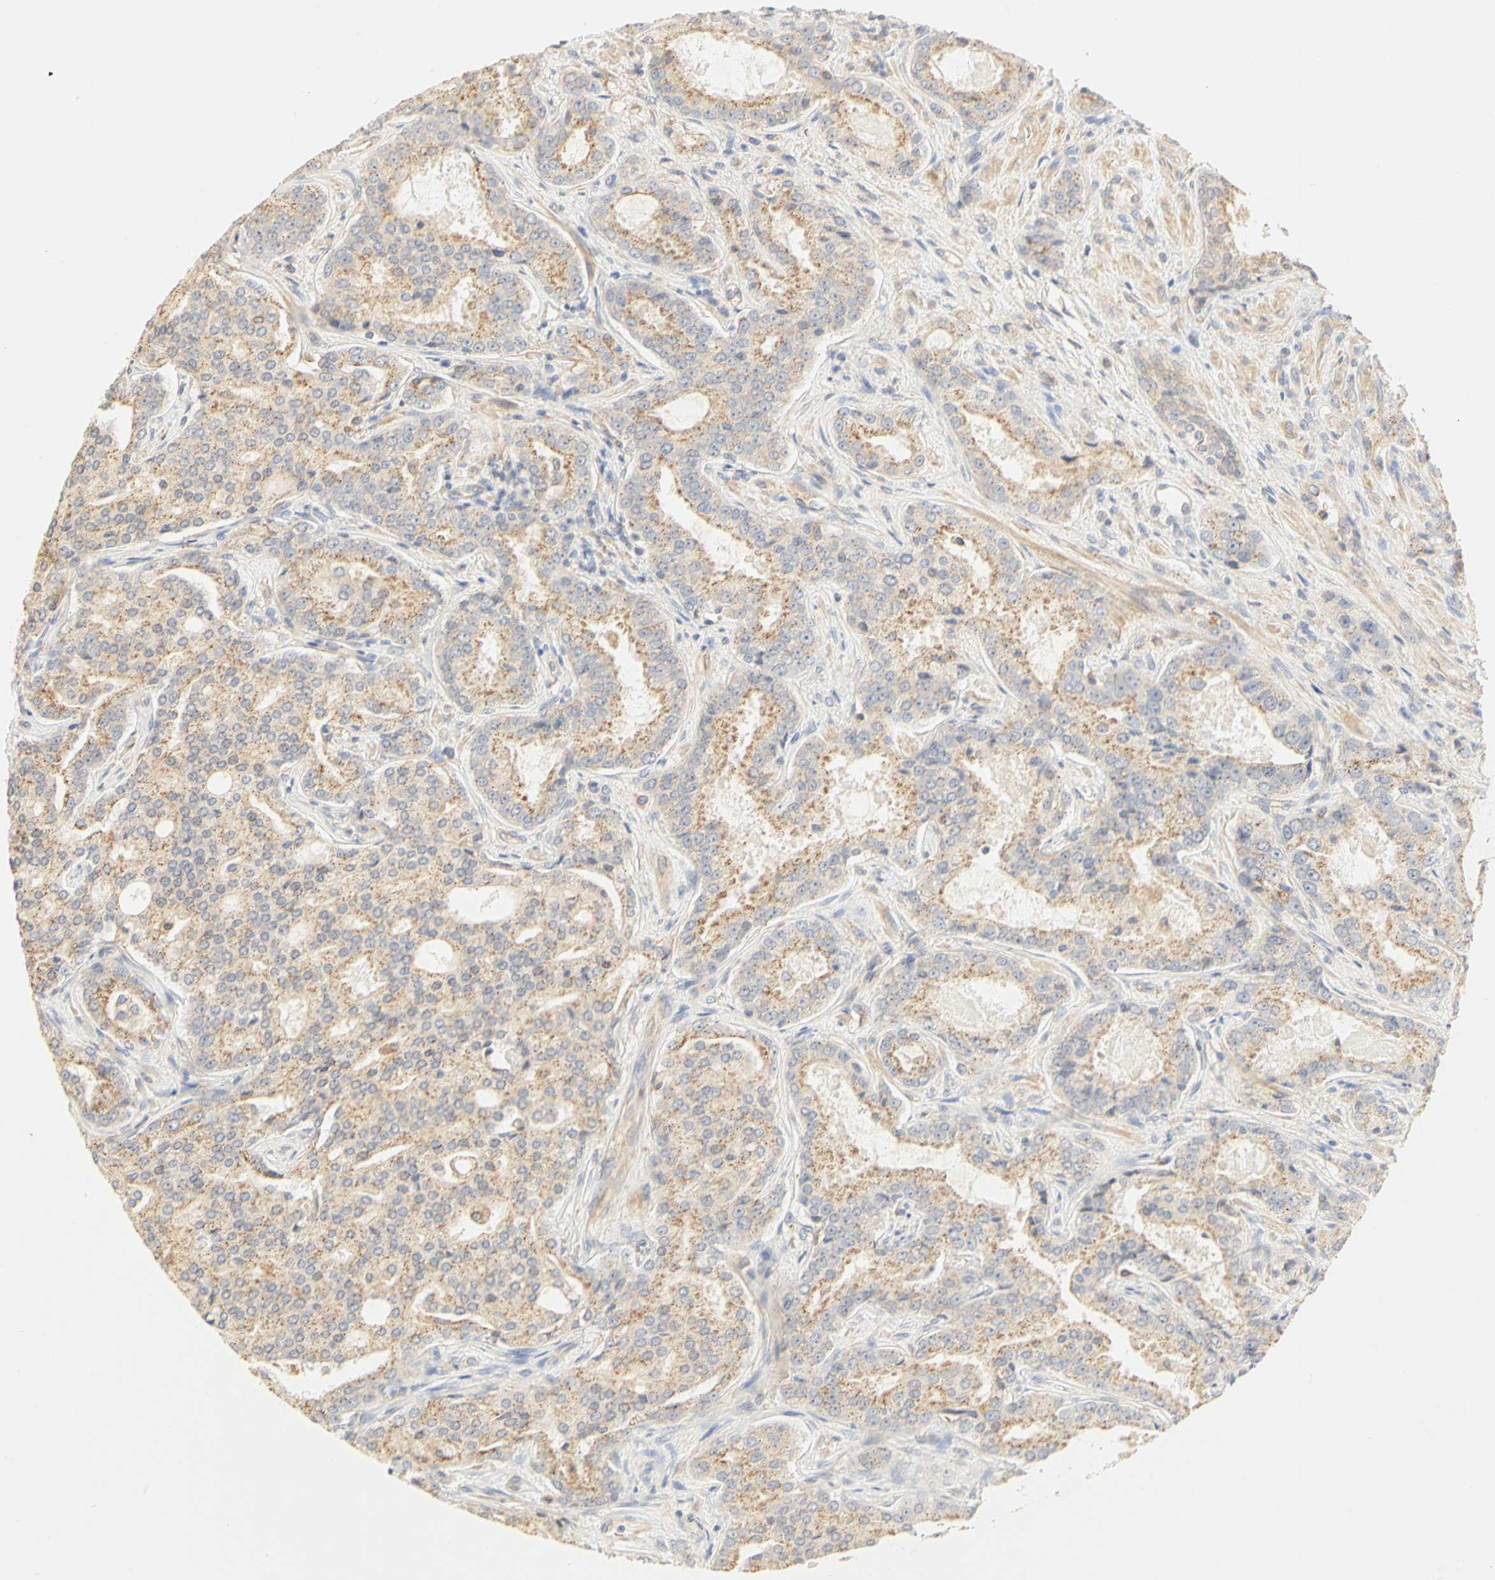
{"staining": {"intensity": "moderate", "quantity": ">75%", "location": "cytoplasmic/membranous"}, "tissue": "prostate cancer", "cell_type": "Tumor cells", "image_type": "cancer", "snomed": [{"axis": "morphology", "description": "Adenocarcinoma, High grade"}, {"axis": "topography", "description": "Prostate"}], "caption": "Immunohistochemistry of adenocarcinoma (high-grade) (prostate) reveals medium levels of moderate cytoplasmic/membranous expression in approximately >75% of tumor cells. The protein of interest is shown in brown color, while the nuclei are stained blue.", "gene": "GNRH2", "patient": {"sex": "male", "age": 72}}